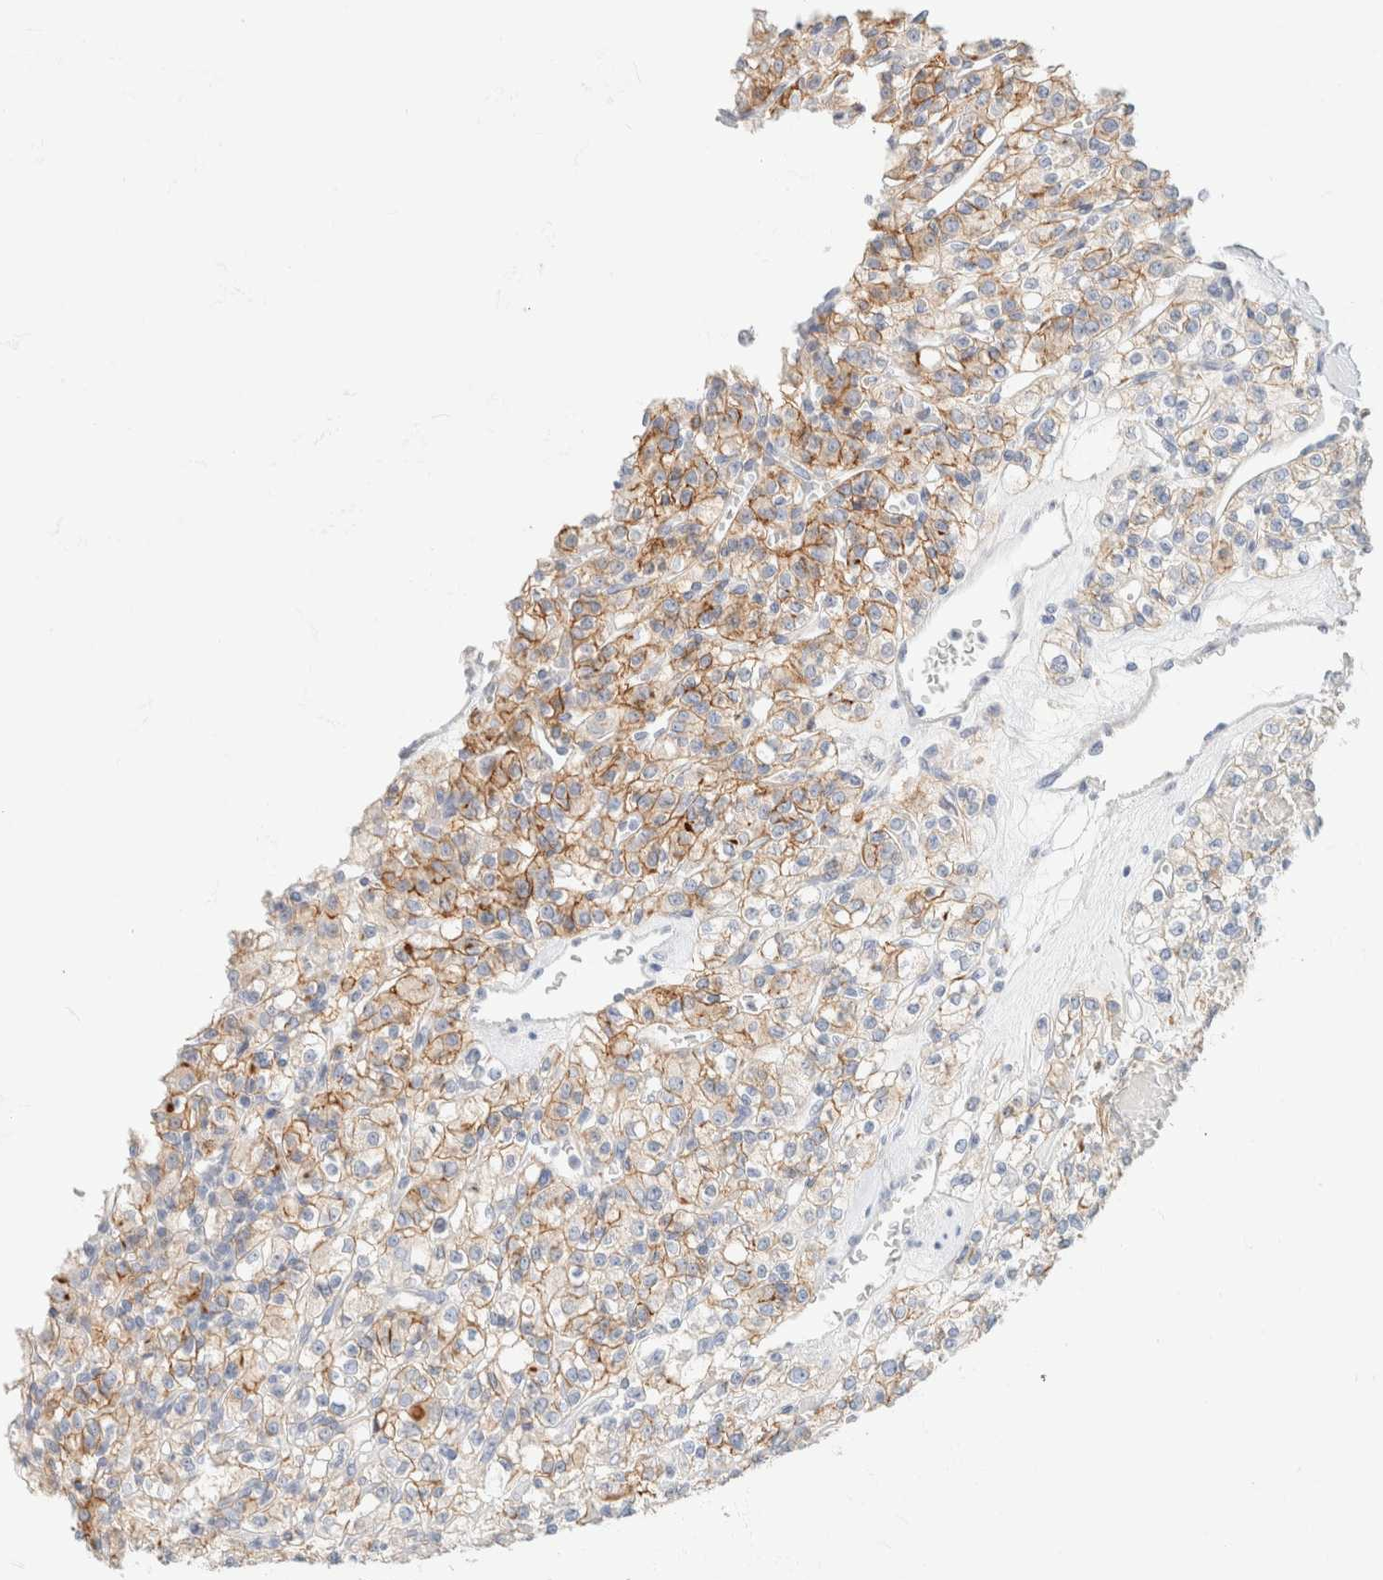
{"staining": {"intensity": "moderate", "quantity": "25%-75%", "location": "cytoplasmic/membranous"}, "tissue": "renal cancer", "cell_type": "Tumor cells", "image_type": "cancer", "snomed": [{"axis": "morphology", "description": "Normal tissue, NOS"}, {"axis": "morphology", "description": "Adenocarcinoma, NOS"}, {"axis": "topography", "description": "Kidney"}], "caption": "Moderate cytoplasmic/membranous protein expression is appreciated in about 25%-75% of tumor cells in renal cancer (adenocarcinoma).", "gene": "CA12", "patient": {"sex": "female", "age": 72}}